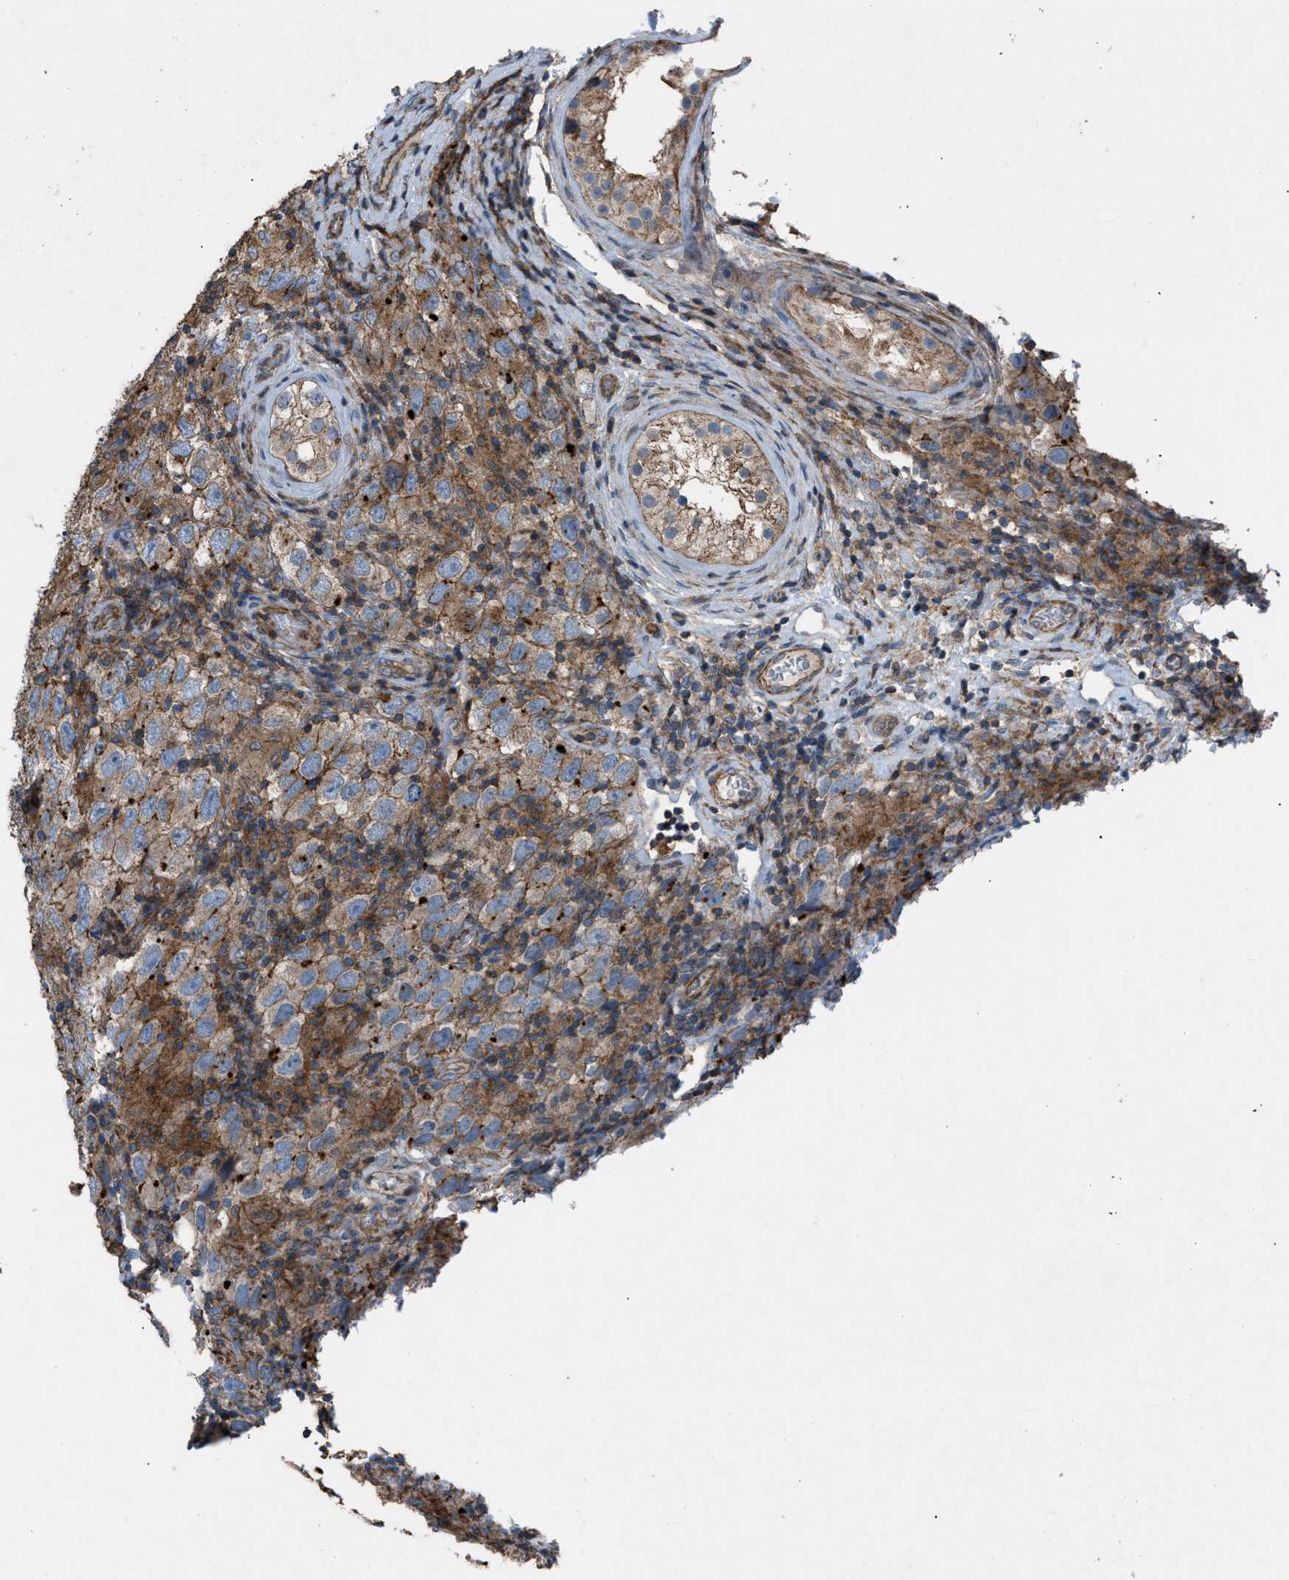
{"staining": {"intensity": "weak", "quantity": ">75%", "location": "cytoplasmic/membranous"}, "tissue": "testis cancer", "cell_type": "Tumor cells", "image_type": "cancer", "snomed": [{"axis": "morphology", "description": "Carcinoma, Embryonal, NOS"}, {"axis": "topography", "description": "Testis"}], "caption": "Immunohistochemical staining of human testis cancer (embryonal carcinoma) reveals low levels of weak cytoplasmic/membranous staining in about >75% of tumor cells.", "gene": "NCK2", "patient": {"sex": "male", "age": 21}}